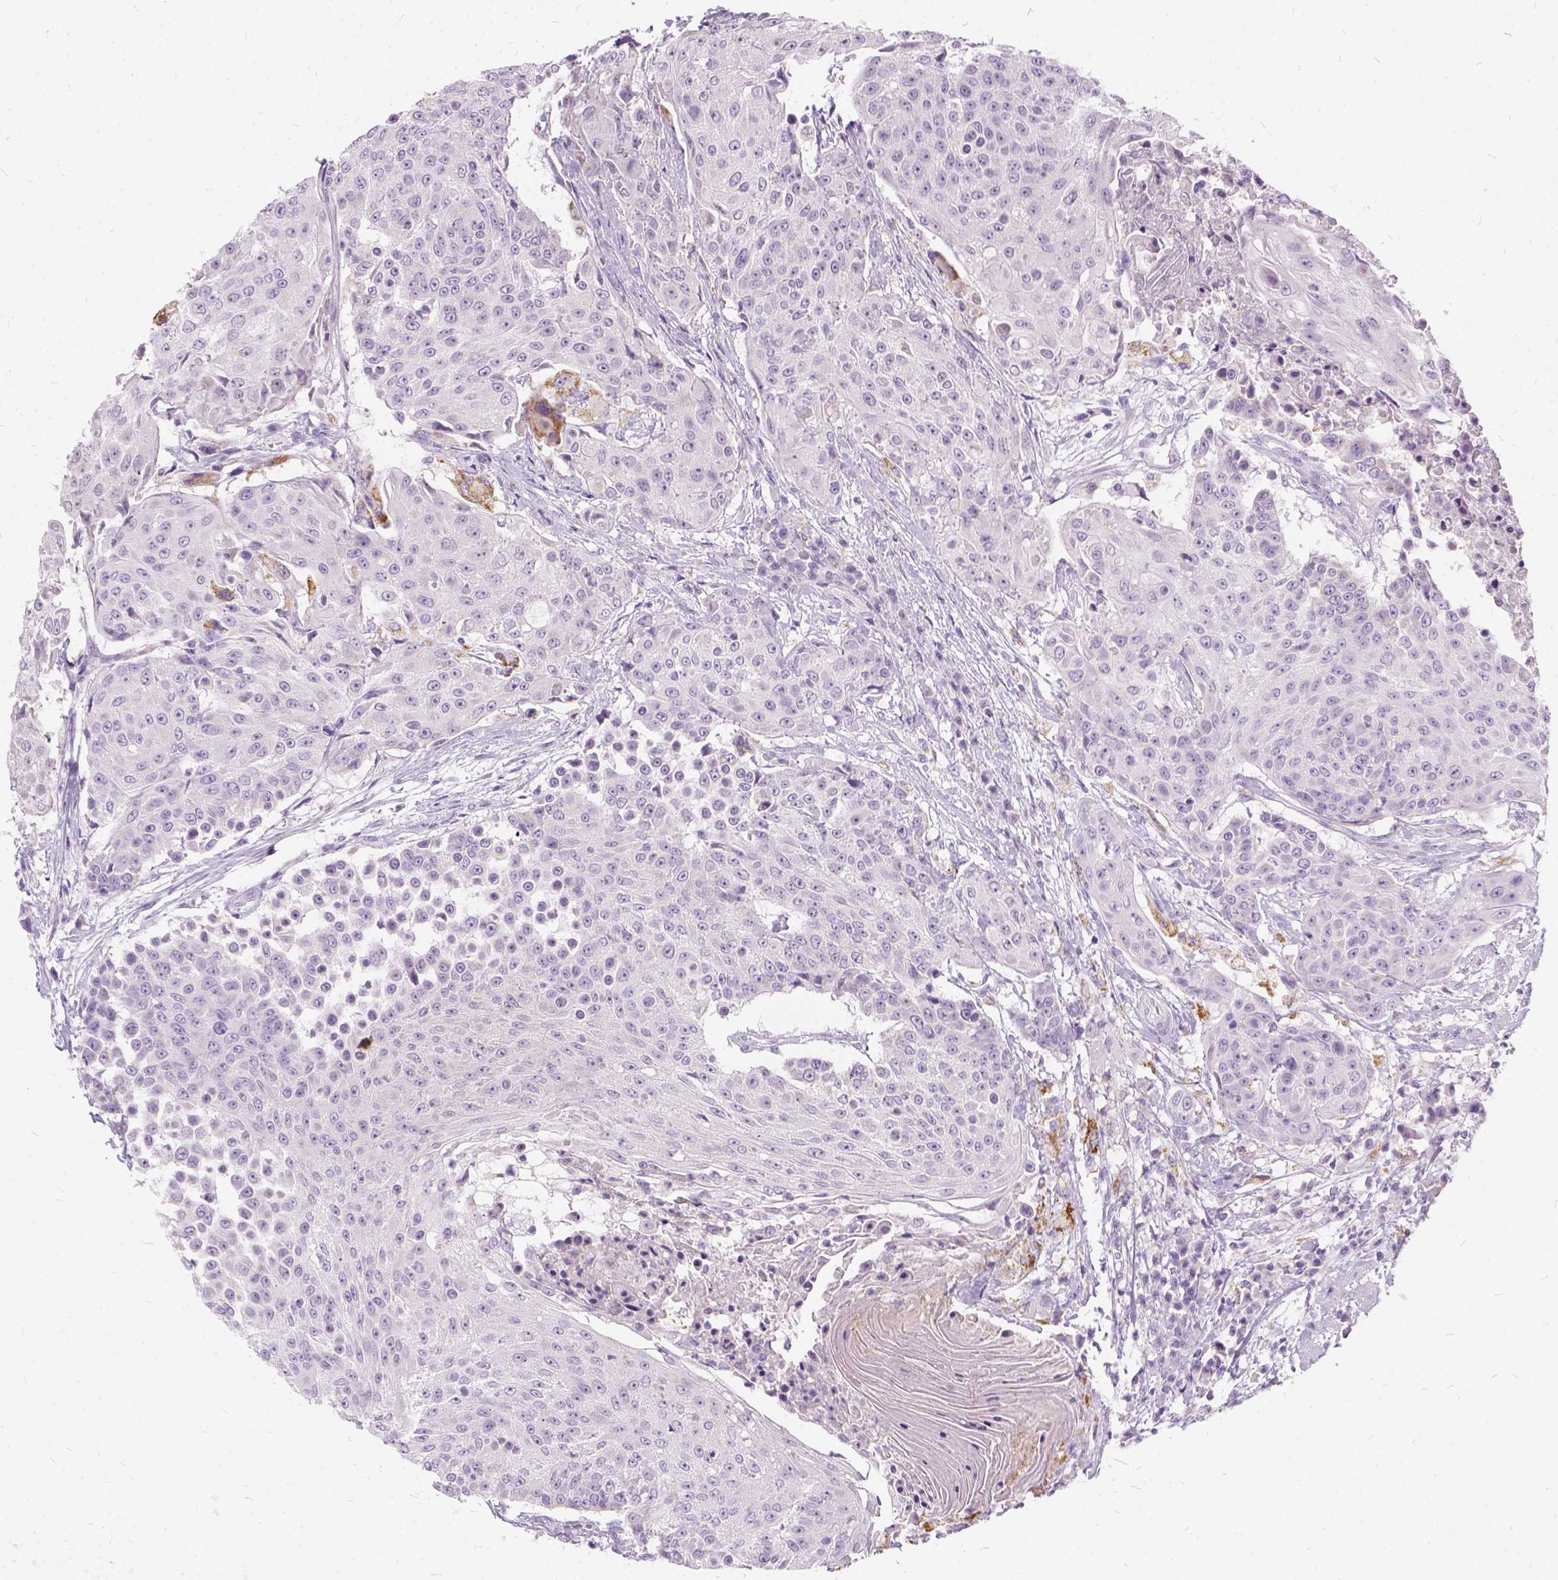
{"staining": {"intensity": "negative", "quantity": "none", "location": "none"}, "tissue": "urothelial cancer", "cell_type": "Tumor cells", "image_type": "cancer", "snomed": [{"axis": "morphology", "description": "Urothelial carcinoma, High grade"}, {"axis": "topography", "description": "Urinary bladder"}], "caption": "This is an IHC image of high-grade urothelial carcinoma. There is no staining in tumor cells.", "gene": "FDX1", "patient": {"sex": "female", "age": 63}}